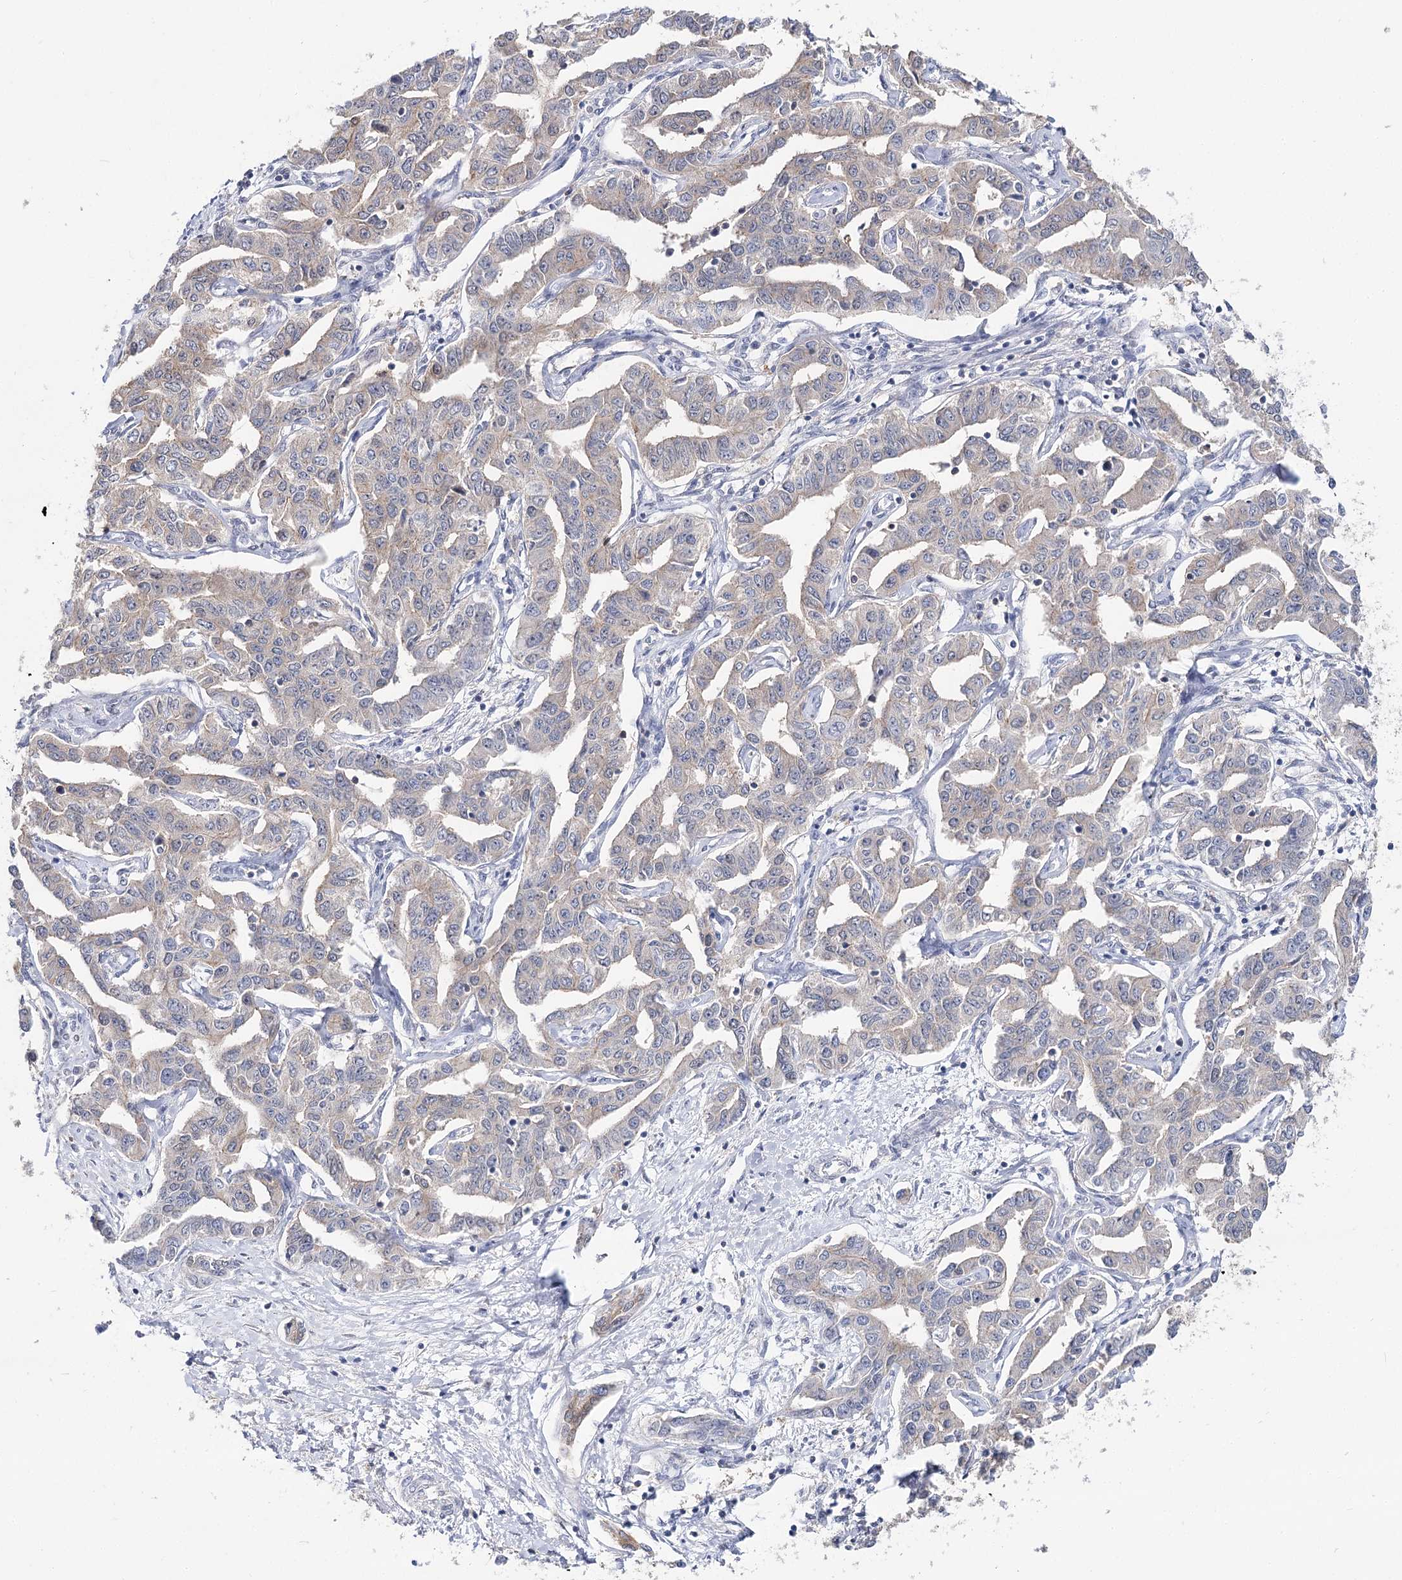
{"staining": {"intensity": "negative", "quantity": "none", "location": "none"}, "tissue": "liver cancer", "cell_type": "Tumor cells", "image_type": "cancer", "snomed": [{"axis": "morphology", "description": "Cholangiocarcinoma"}, {"axis": "topography", "description": "Liver"}], "caption": "Tumor cells are negative for brown protein staining in liver cholangiocarcinoma.", "gene": "UGP2", "patient": {"sex": "male", "age": 59}}